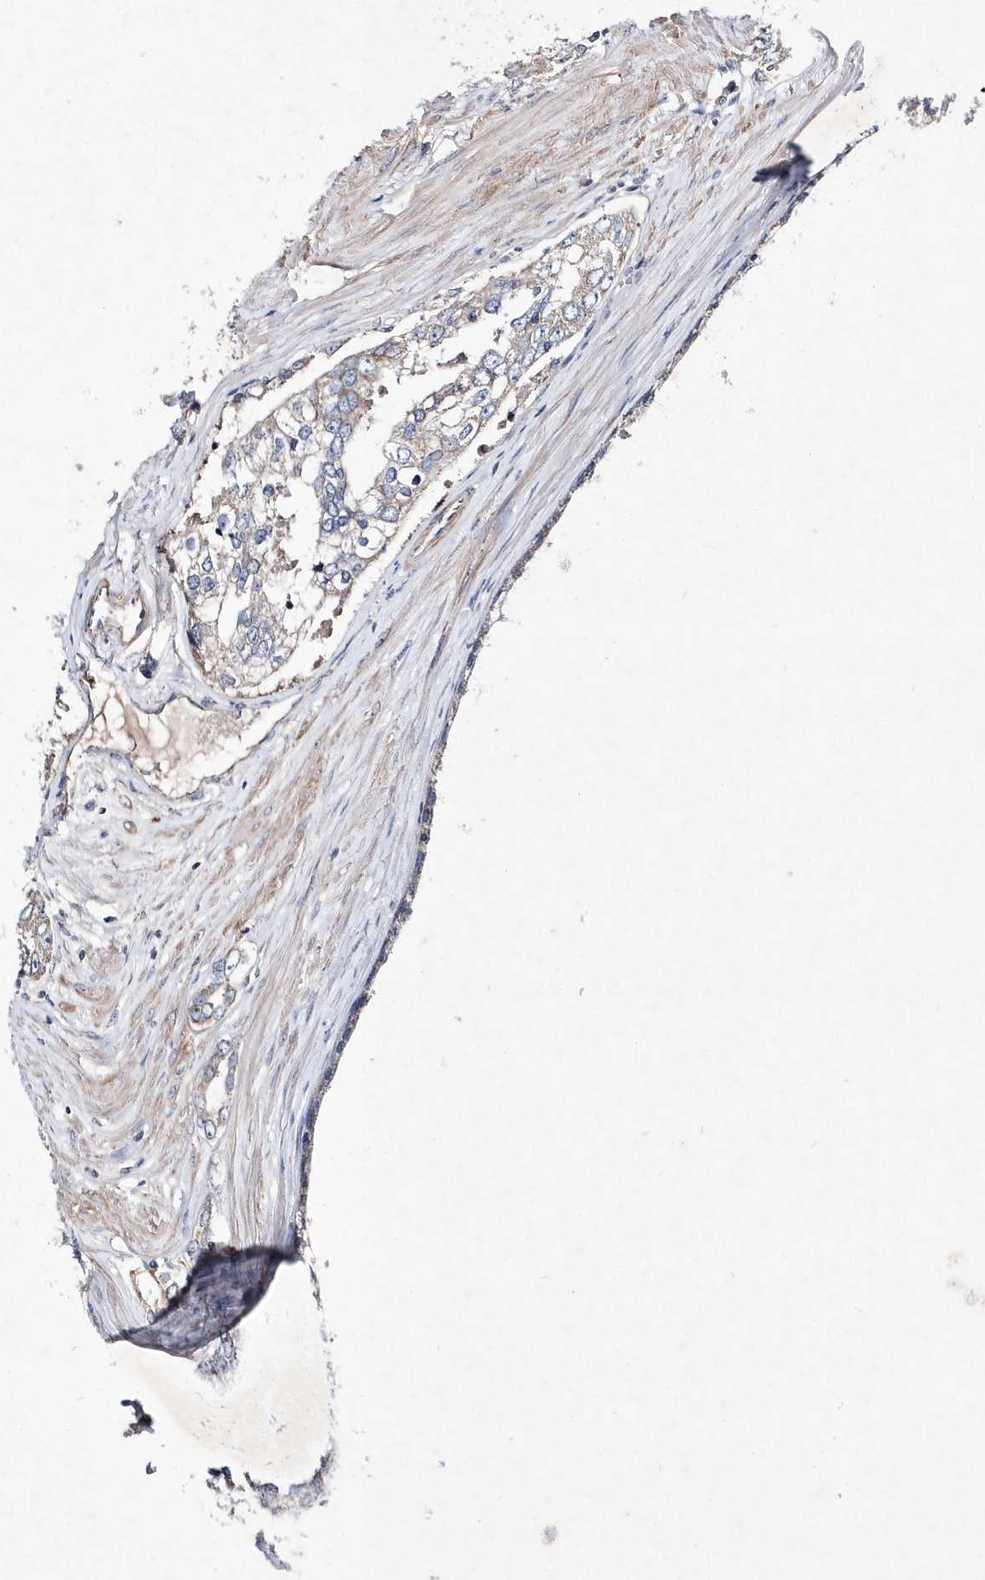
{"staining": {"intensity": "weak", "quantity": "<25%", "location": "cytoplasmic/membranous"}, "tissue": "prostate cancer", "cell_type": "Tumor cells", "image_type": "cancer", "snomed": [{"axis": "morphology", "description": "Adenocarcinoma, High grade"}, {"axis": "topography", "description": "Prostate"}], "caption": "Adenocarcinoma (high-grade) (prostate) was stained to show a protein in brown. There is no significant positivity in tumor cells.", "gene": "METTL8", "patient": {"sex": "male", "age": 66}}